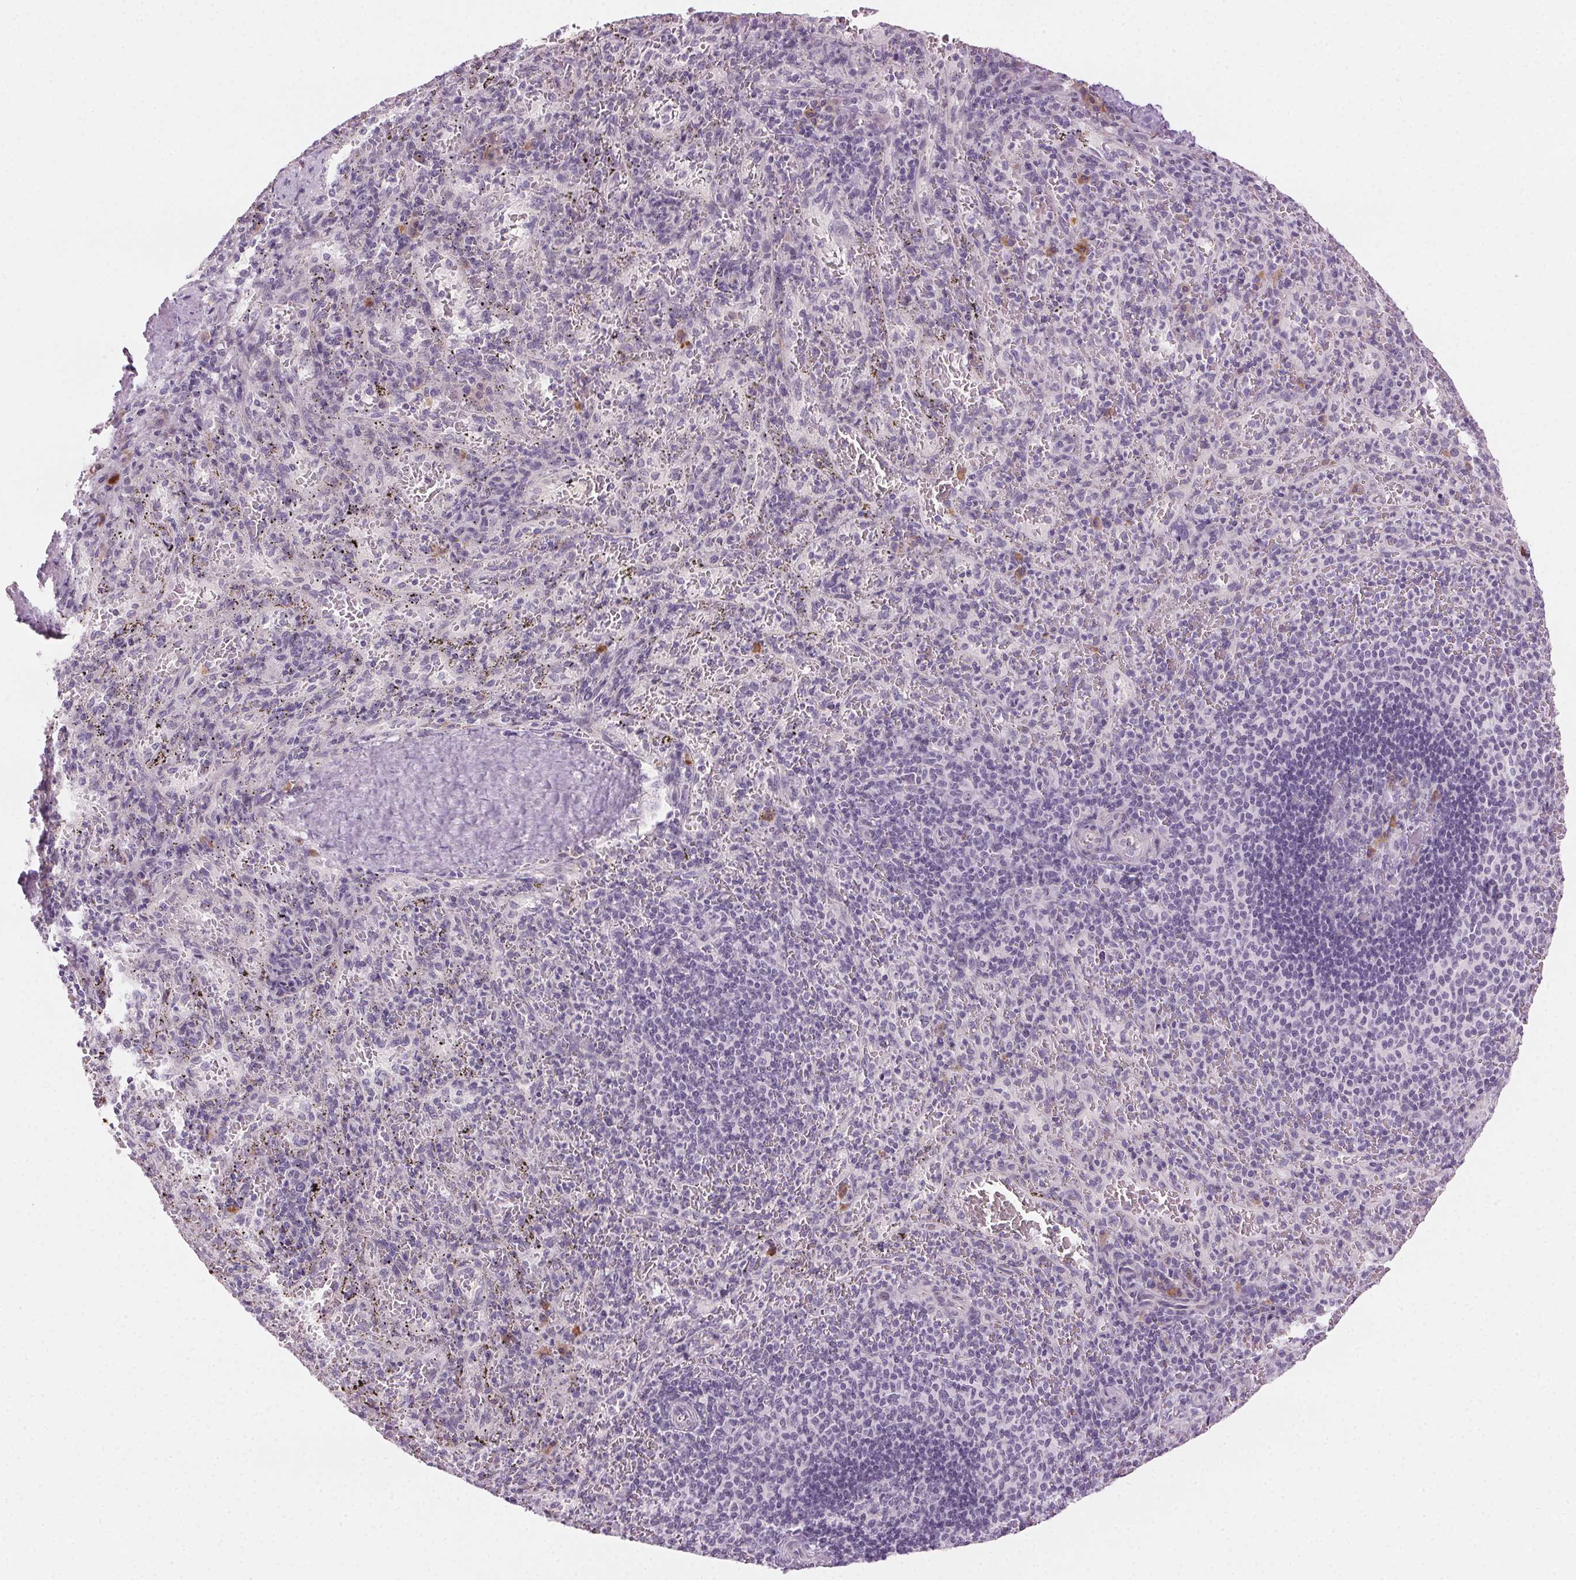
{"staining": {"intensity": "negative", "quantity": "none", "location": "none"}, "tissue": "spleen", "cell_type": "Cells in red pulp", "image_type": "normal", "snomed": [{"axis": "morphology", "description": "Normal tissue, NOS"}, {"axis": "topography", "description": "Spleen"}], "caption": "A photomicrograph of human spleen is negative for staining in cells in red pulp.", "gene": "HSF5", "patient": {"sex": "male", "age": 57}}